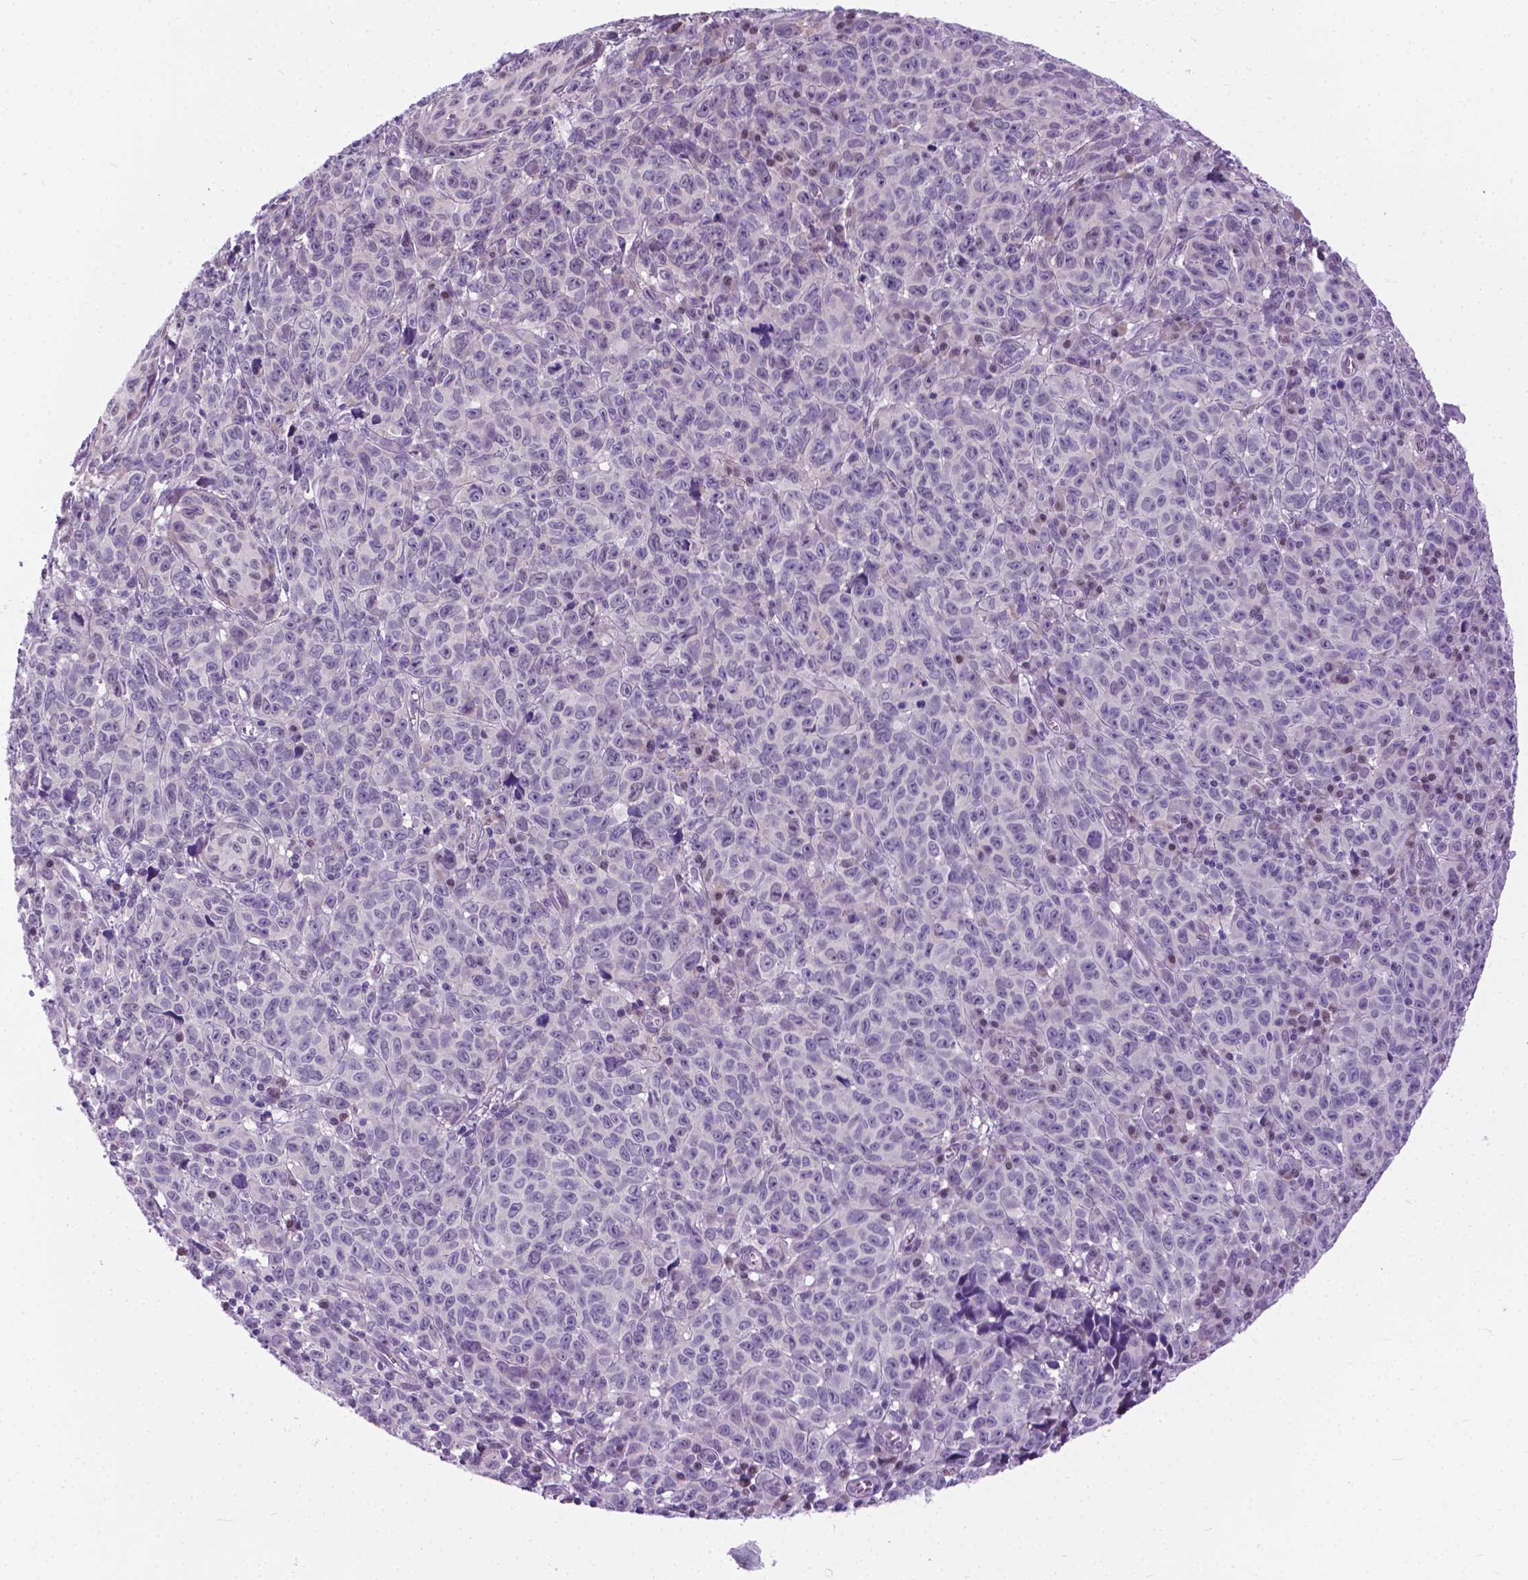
{"staining": {"intensity": "negative", "quantity": "none", "location": "none"}, "tissue": "melanoma", "cell_type": "Tumor cells", "image_type": "cancer", "snomed": [{"axis": "morphology", "description": "Malignant melanoma, NOS"}, {"axis": "topography", "description": "Vulva, labia, clitoris and Bartholin´s gland, NO"}], "caption": "Tumor cells are negative for brown protein staining in malignant melanoma.", "gene": "APCDD1L", "patient": {"sex": "female", "age": 75}}